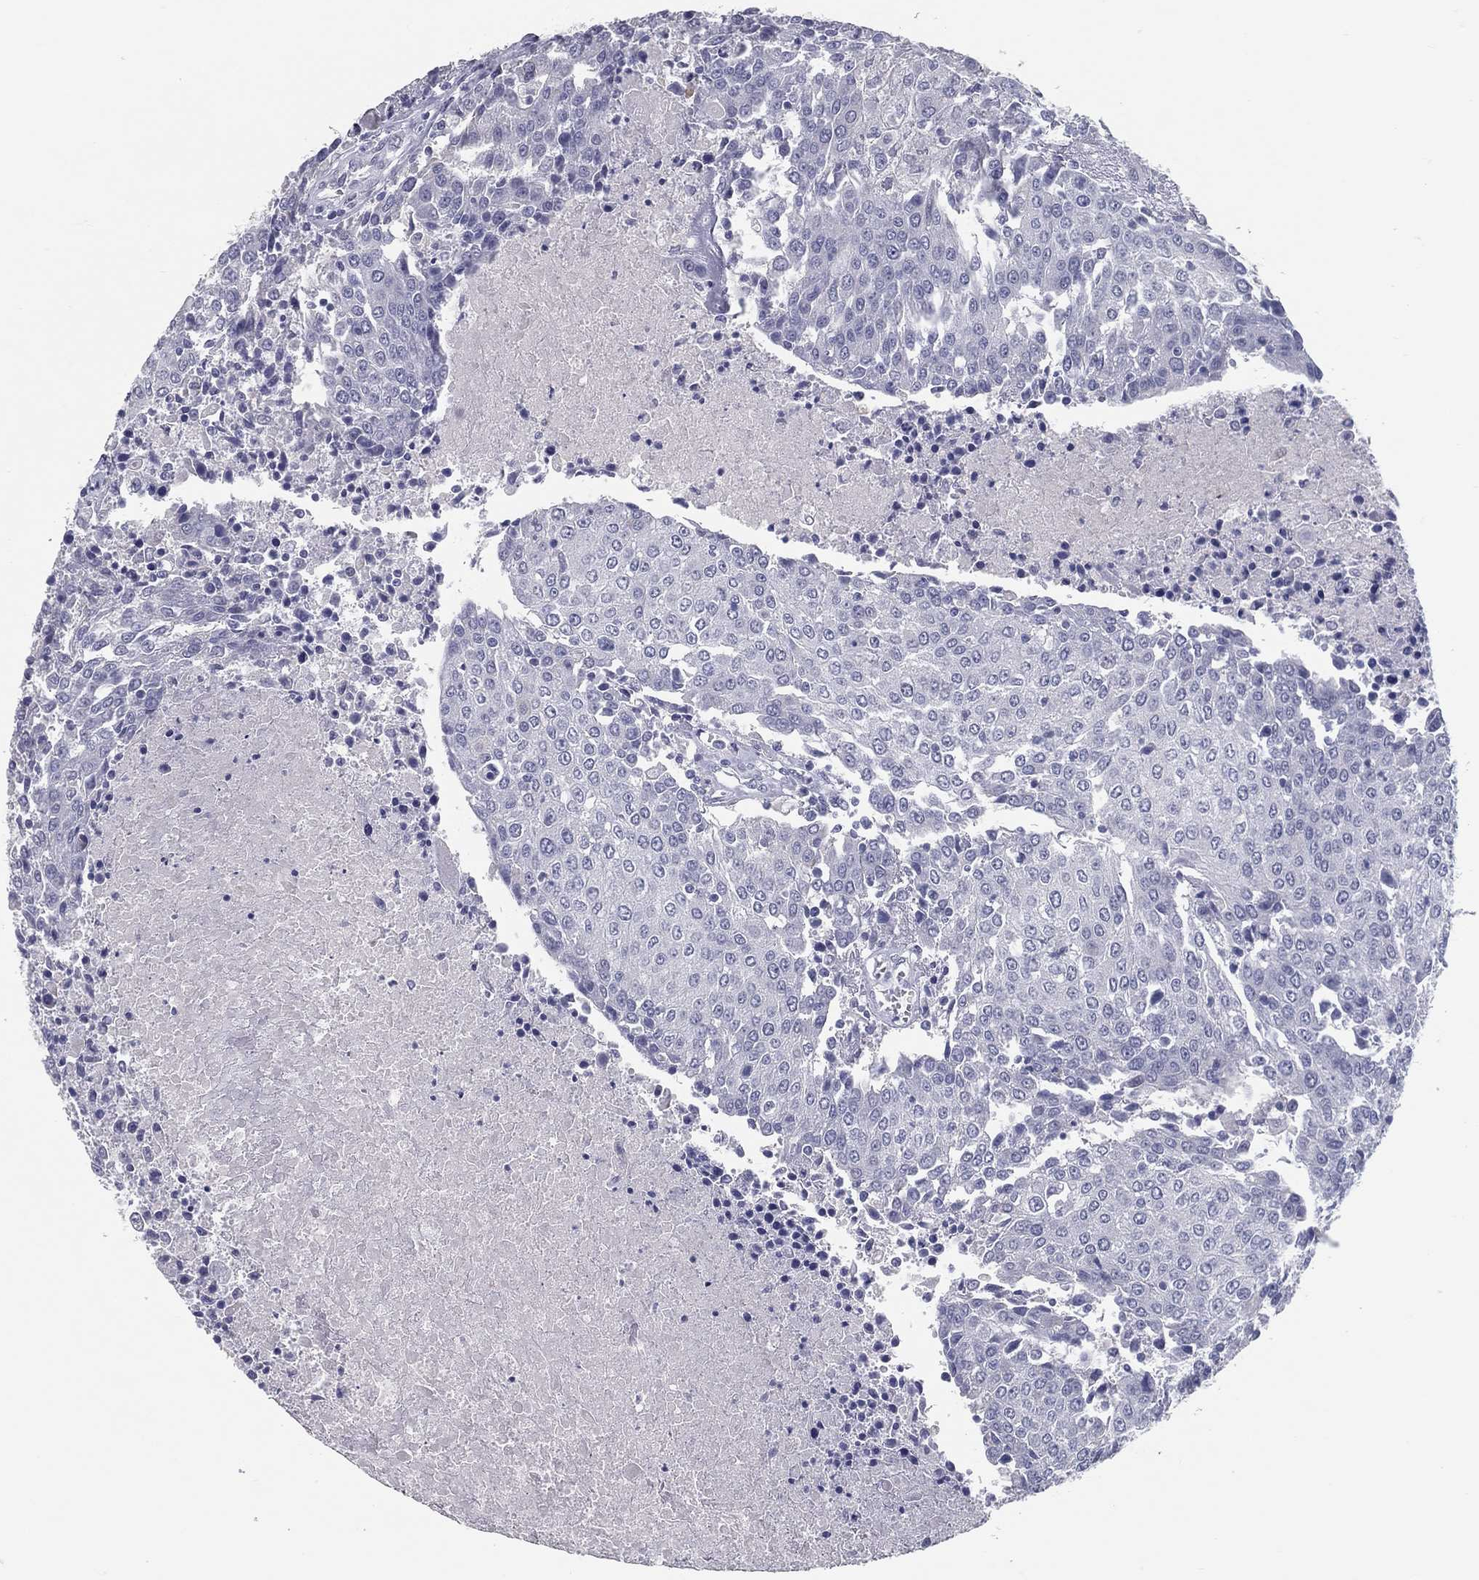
{"staining": {"intensity": "negative", "quantity": "none", "location": "none"}, "tissue": "urothelial cancer", "cell_type": "Tumor cells", "image_type": "cancer", "snomed": [{"axis": "morphology", "description": "Urothelial carcinoma, High grade"}, {"axis": "topography", "description": "Urinary bladder"}], "caption": "Human urothelial carcinoma (high-grade) stained for a protein using immunohistochemistry (IHC) demonstrates no positivity in tumor cells.", "gene": "ACE2", "patient": {"sex": "female", "age": 85}}